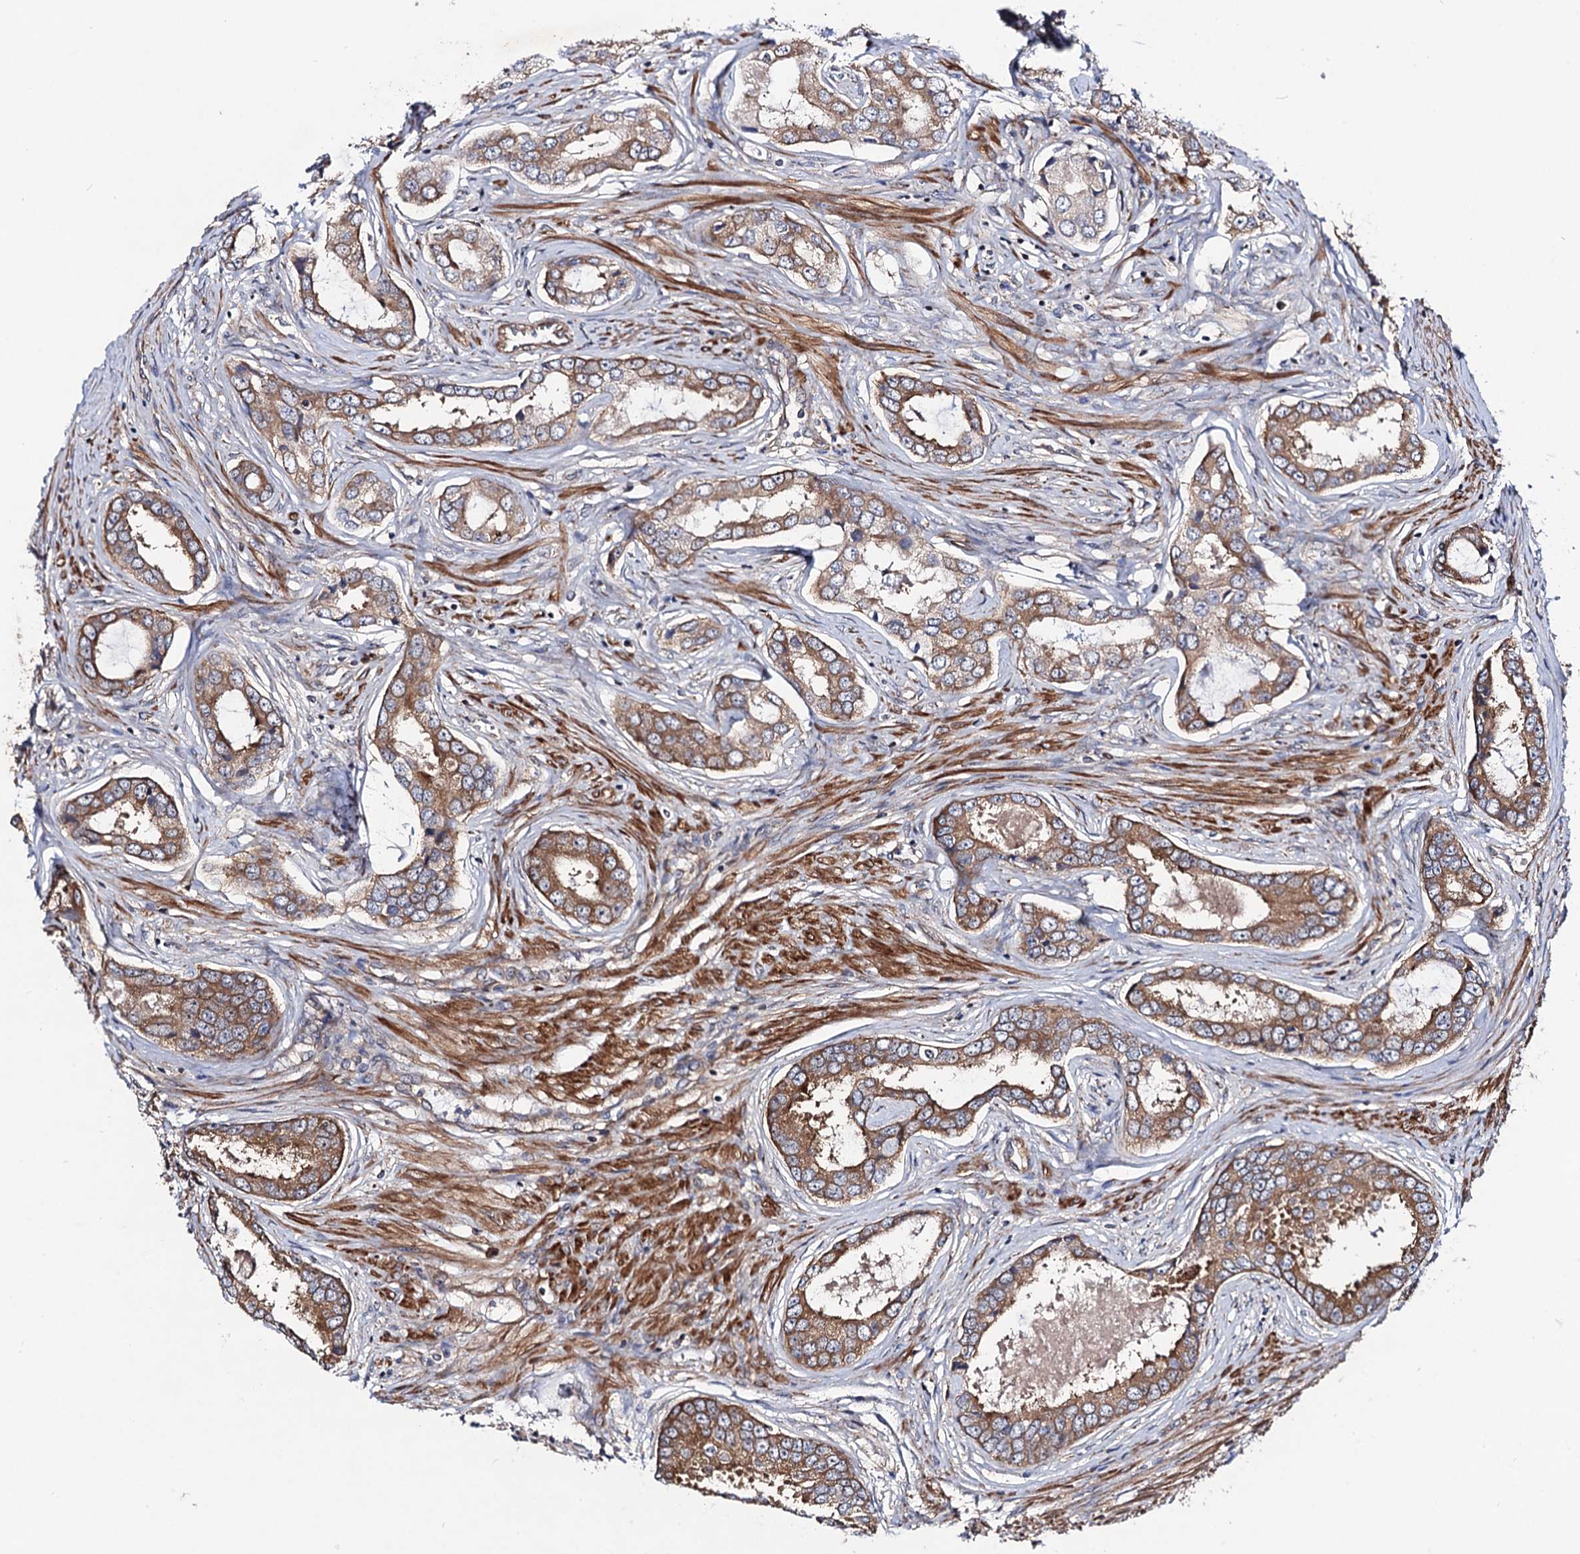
{"staining": {"intensity": "moderate", "quantity": ">75%", "location": "cytoplasmic/membranous"}, "tissue": "prostate cancer", "cell_type": "Tumor cells", "image_type": "cancer", "snomed": [{"axis": "morphology", "description": "Adenocarcinoma, Low grade"}, {"axis": "topography", "description": "Prostate"}], "caption": "This histopathology image shows immunohistochemistry staining of prostate cancer (adenocarcinoma (low-grade)), with medium moderate cytoplasmic/membranous staining in about >75% of tumor cells.", "gene": "DYDC1", "patient": {"sex": "male", "age": 68}}